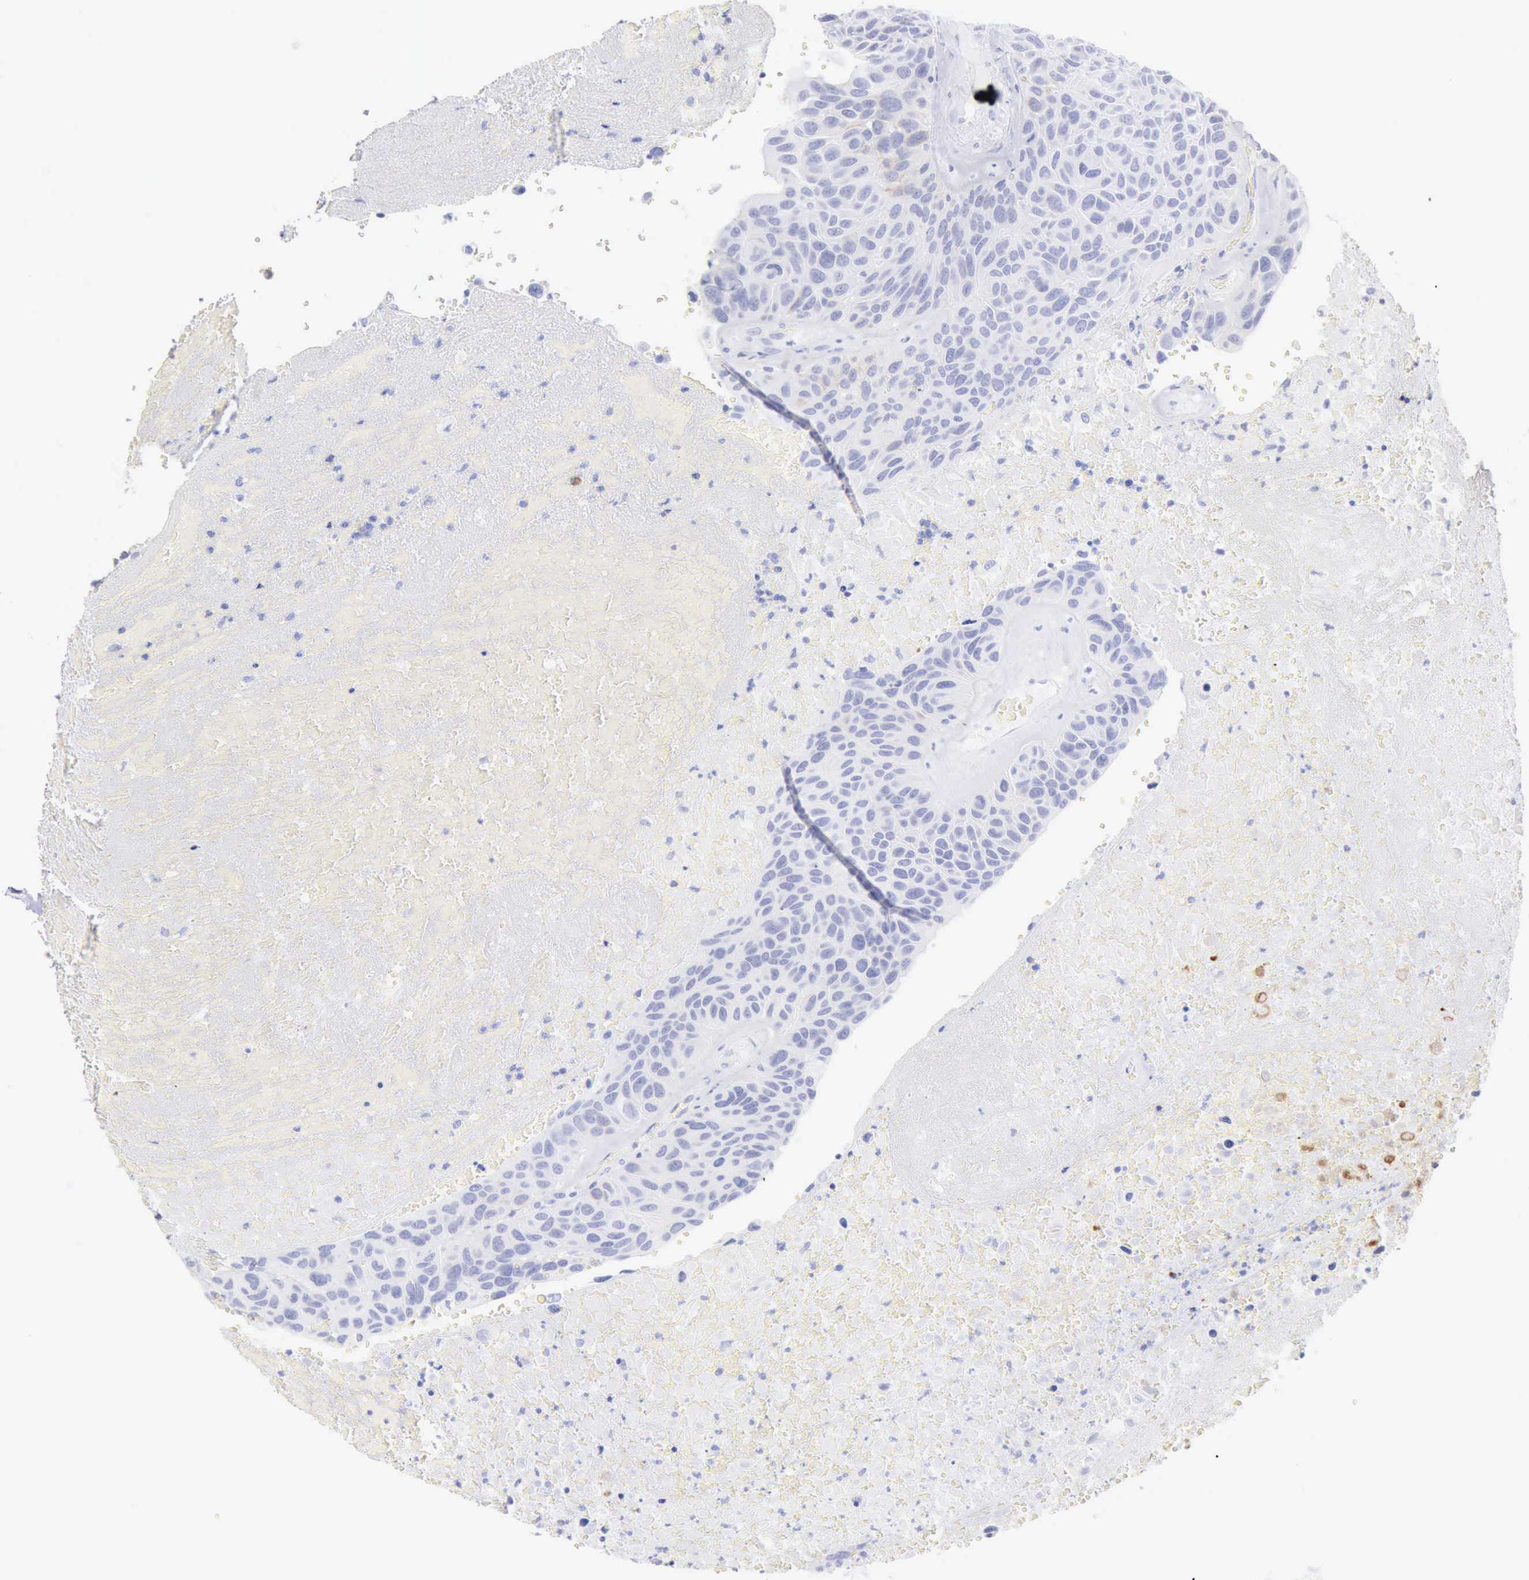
{"staining": {"intensity": "negative", "quantity": "none", "location": "none"}, "tissue": "urothelial cancer", "cell_type": "Tumor cells", "image_type": "cancer", "snomed": [{"axis": "morphology", "description": "Urothelial carcinoma, High grade"}, {"axis": "topography", "description": "Urinary bladder"}], "caption": "High power microscopy image of an immunohistochemistry image of urothelial cancer, revealing no significant positivity in tumor cells.", "gene": "KRT10", "patient": {"sex": "male", "age": 66}}